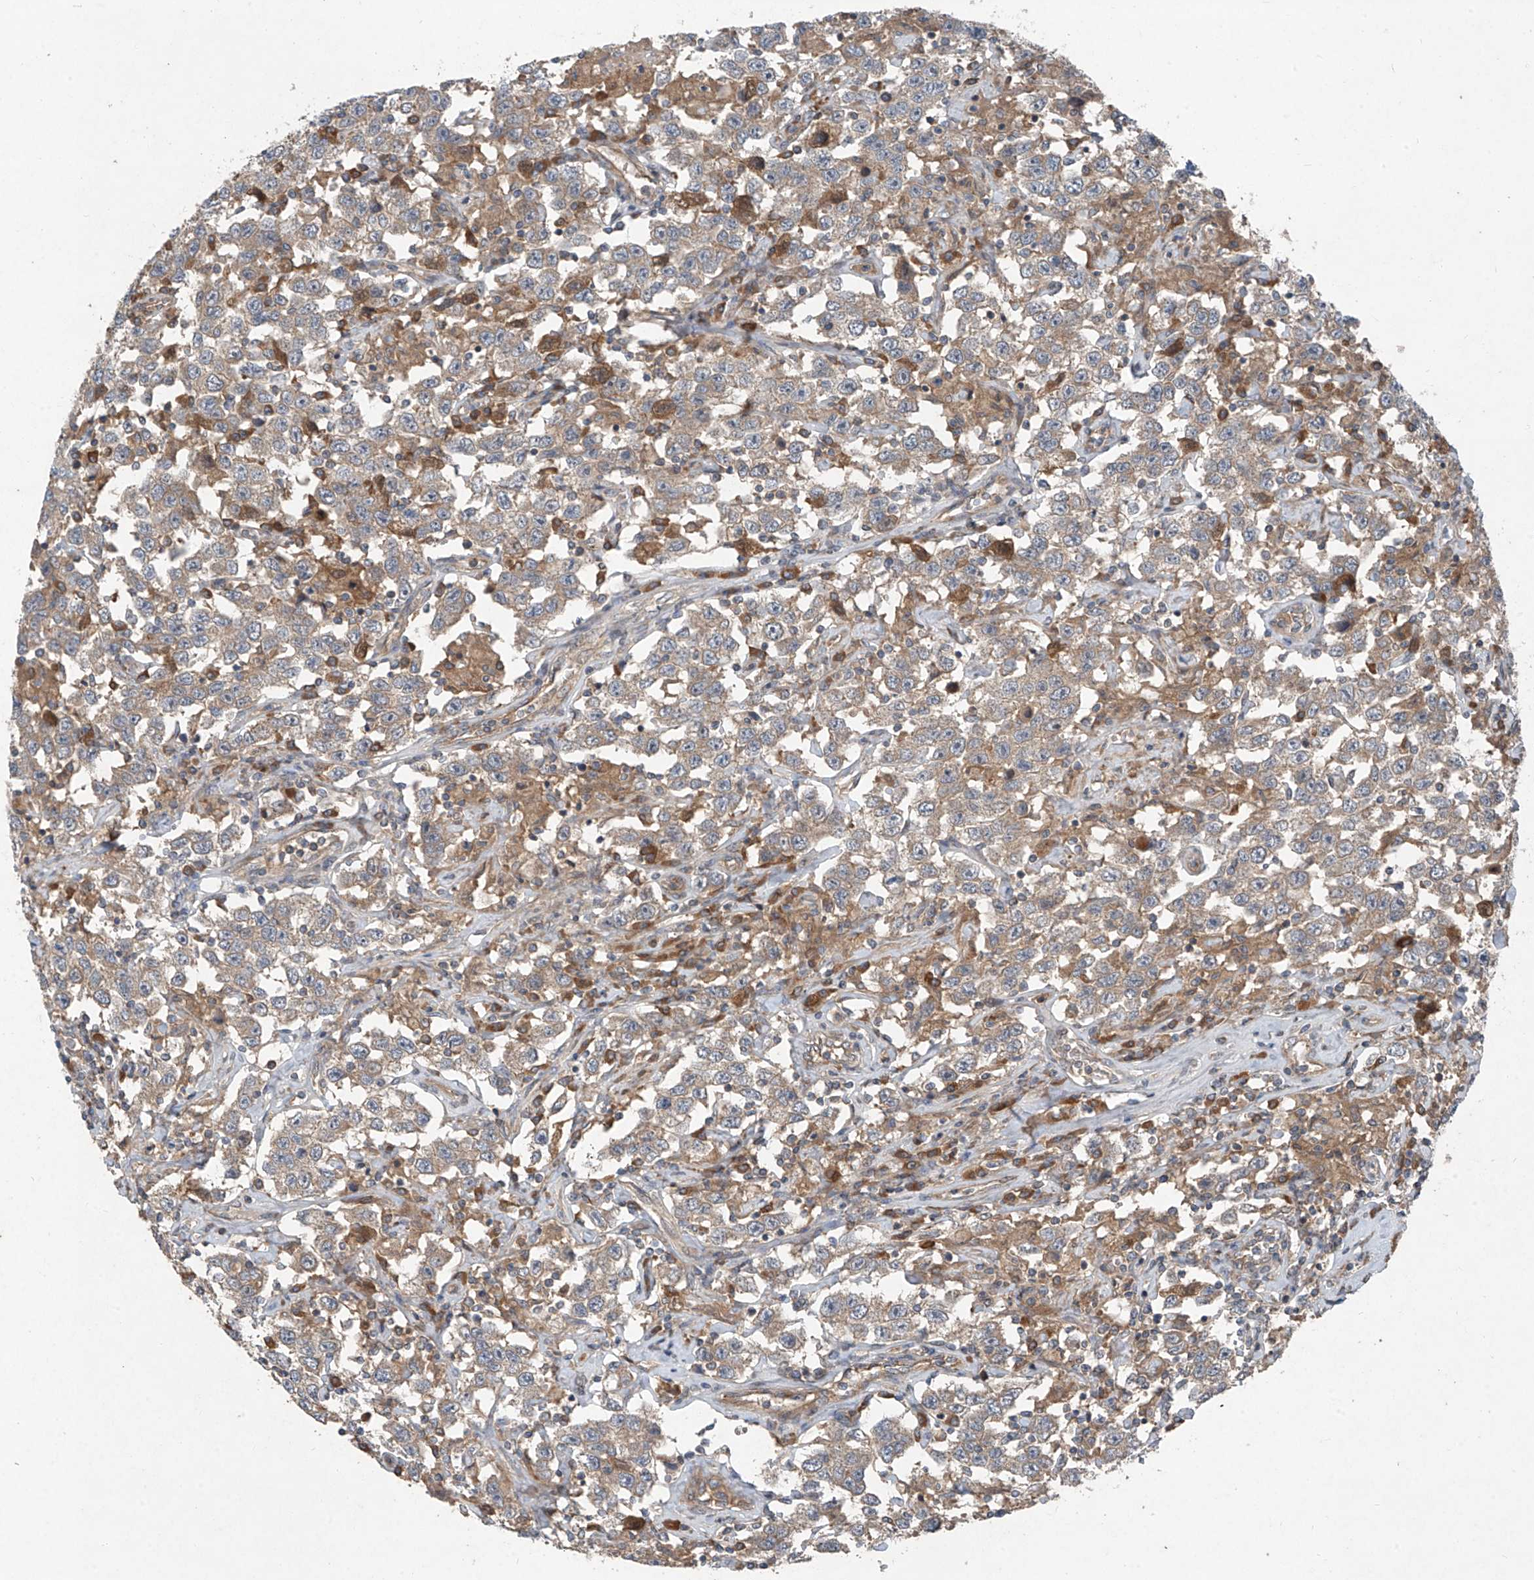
{"staining": {"intensity": "weak", "quantity": "25%-75%", "location": "cytoplasmic/membranous"}, "tissue": "testis cancer", "cell_type": "Tumor cells", "image_type": "cancer", "snomed": [{"axis": "morphology", "description": "Seminoma, NOS"}, {"axis": "topography", "description": "Testis"}], "caption": "Protein analysis of testis seminoma tissue displays weak cytoplasmic/membranous positivity in about 25%-75% of tumor cells. The staining was performed using DAB, with brown indicating positive protein expression. Nuclei are stained blue with hematoxylin.", "gene": "FOXRED2", "patient": {"sex": "male", "age": 41}}